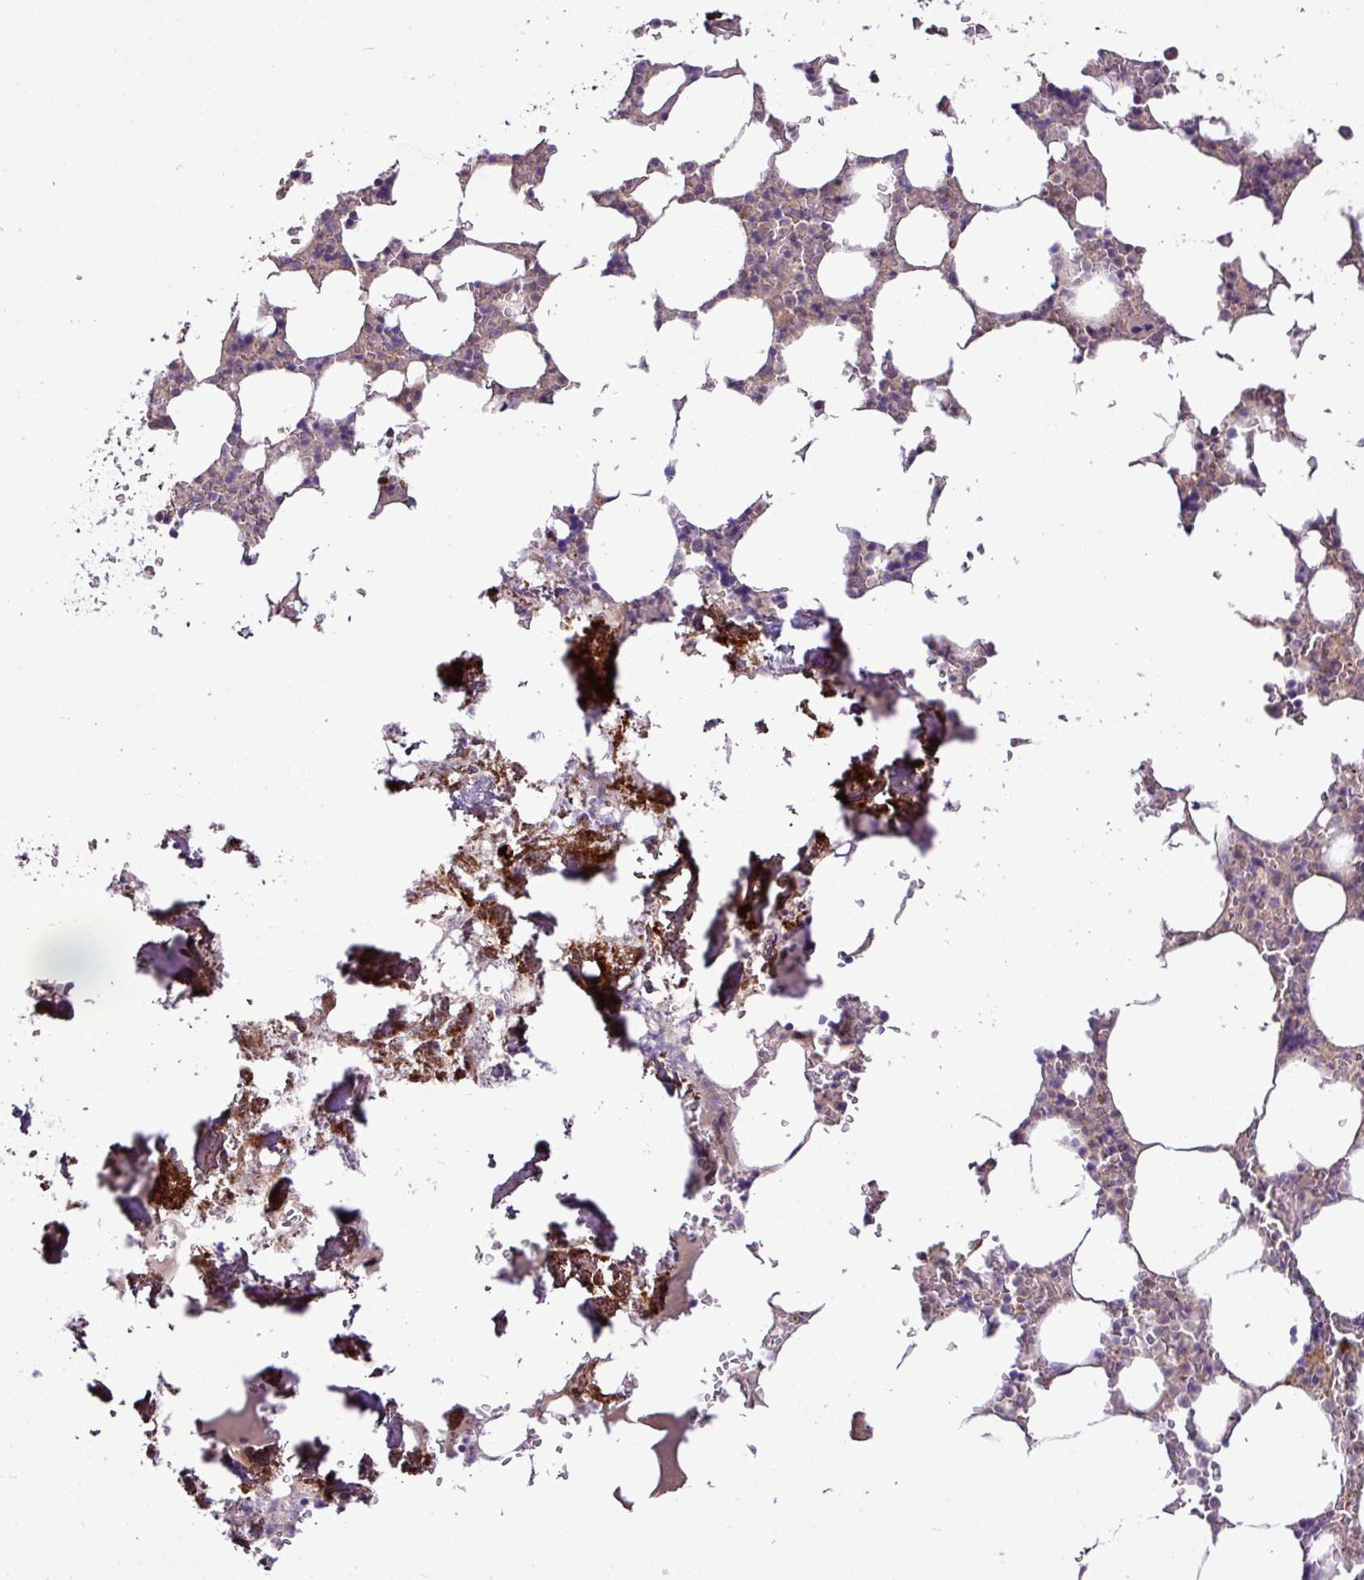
{"staining": {"intensity": "moderate", "quantity": "<25%", "location": "cytoplasmic/membranous"}, "tissue": "bone marrow", "cell_type": "Hematopoietic cells", "image_type": "normal", "snomed": [{"axis": "morphology", "description": "Normal tissue, NOS"}, {"axis": "topography", "description": "Bone marrow"}], "caption": "Immunohistochemistry (IHC) histopathology image of unremarkable human bone marrow stained for a protein (brown), which displays low levels of moderate cytoplasmic/membranous positivity in approximately <25% of hematopoietic cells.", "gene": "TMEM107", "patient": {"sex": "male", "age": 64}}